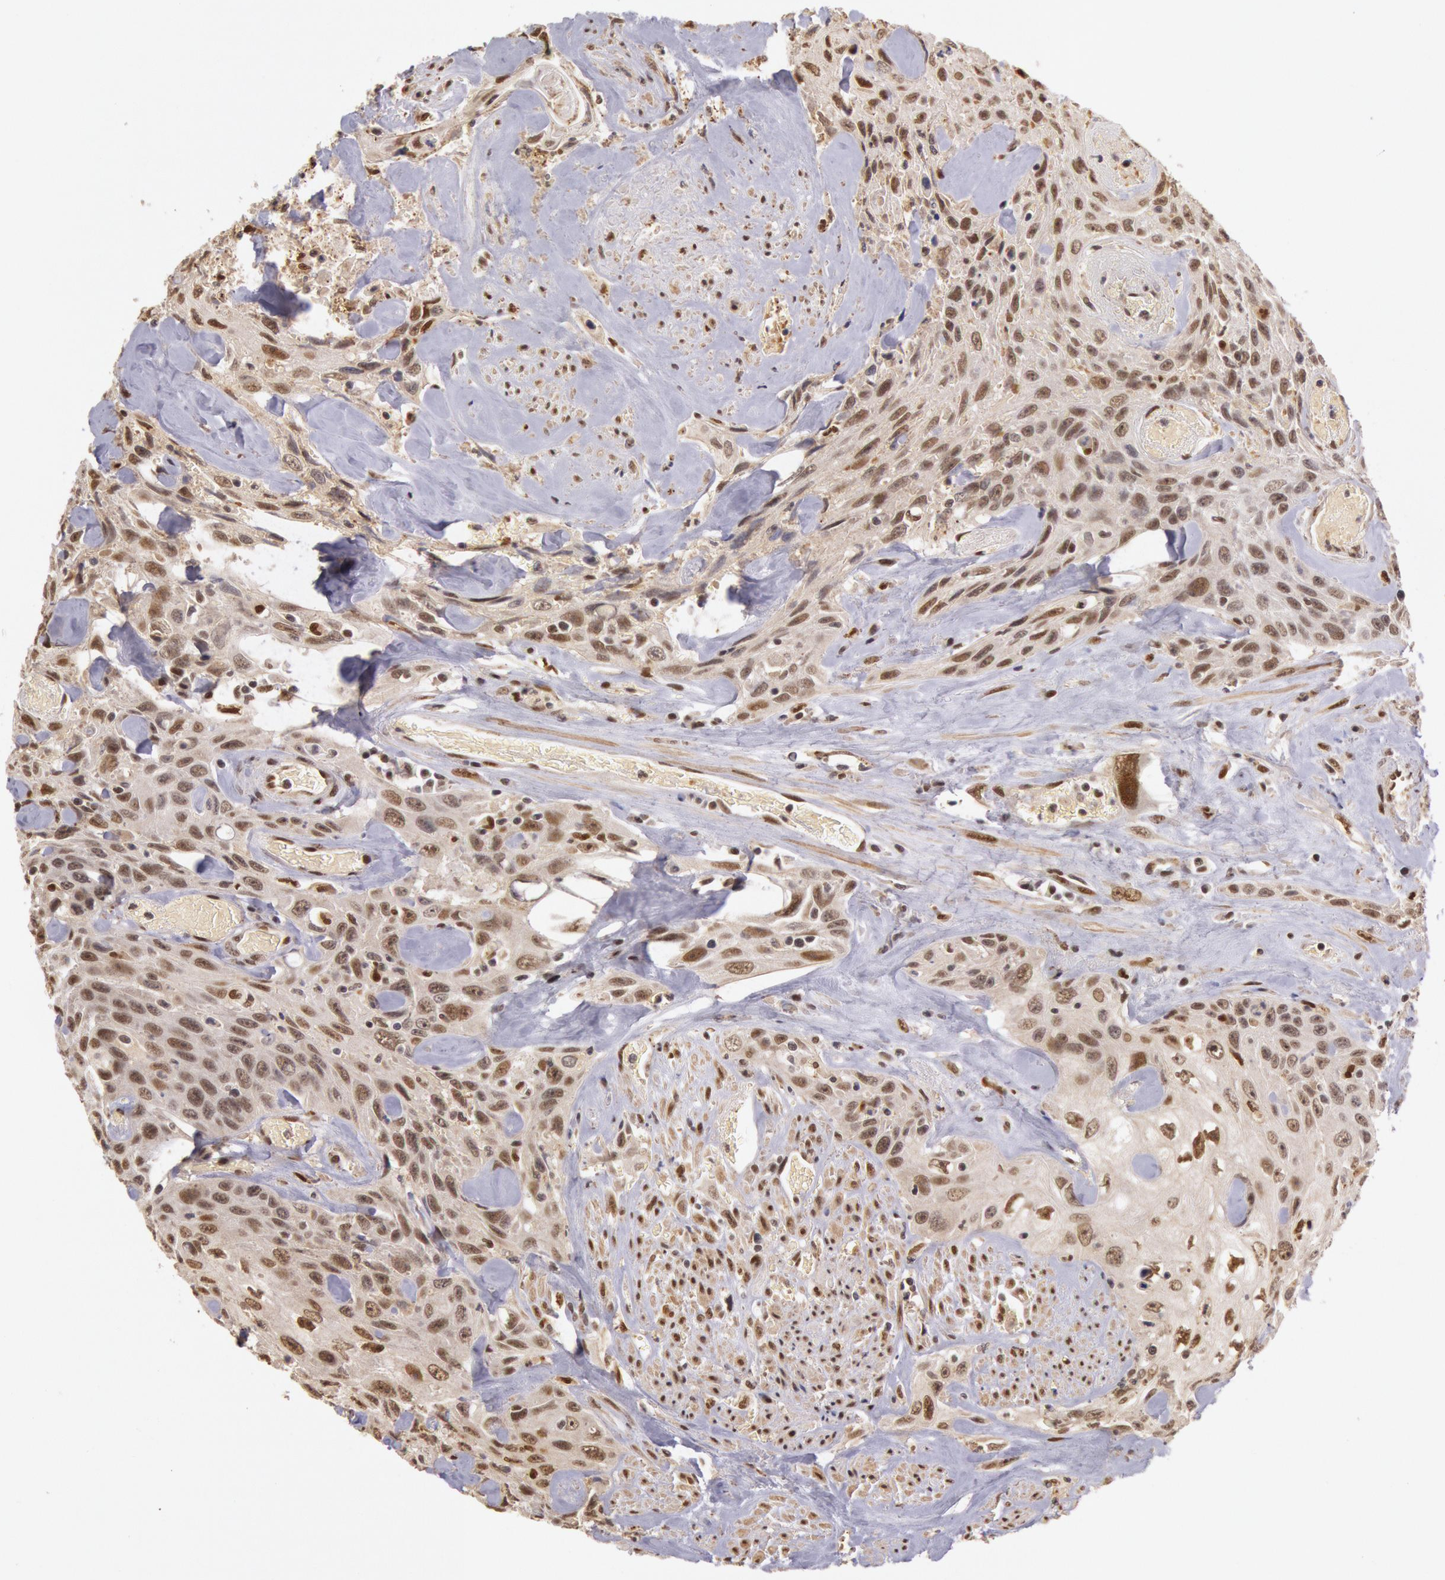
{"staining": {"intensity": "moderate", "quantity": "25%-75%", "location": "nuclear"}, "tissue": "urothelial cancer", "cell_type": "Tumor cells", "image_type": "cancer", "snomed": [{"axis": "morphology", "description": "Urothelial carcinoma, High grade"}, {"axis": "topography", "description": "Urinary bladder"}], "caption": "A micrograph showing moderate nuclear positivity in about 25%-75% of tumor cells in urothelial cancer, as visualized by brown immunohistochemical staining.", "gene": "LIG4", "patient": {"sex": "female", "age": 84}}